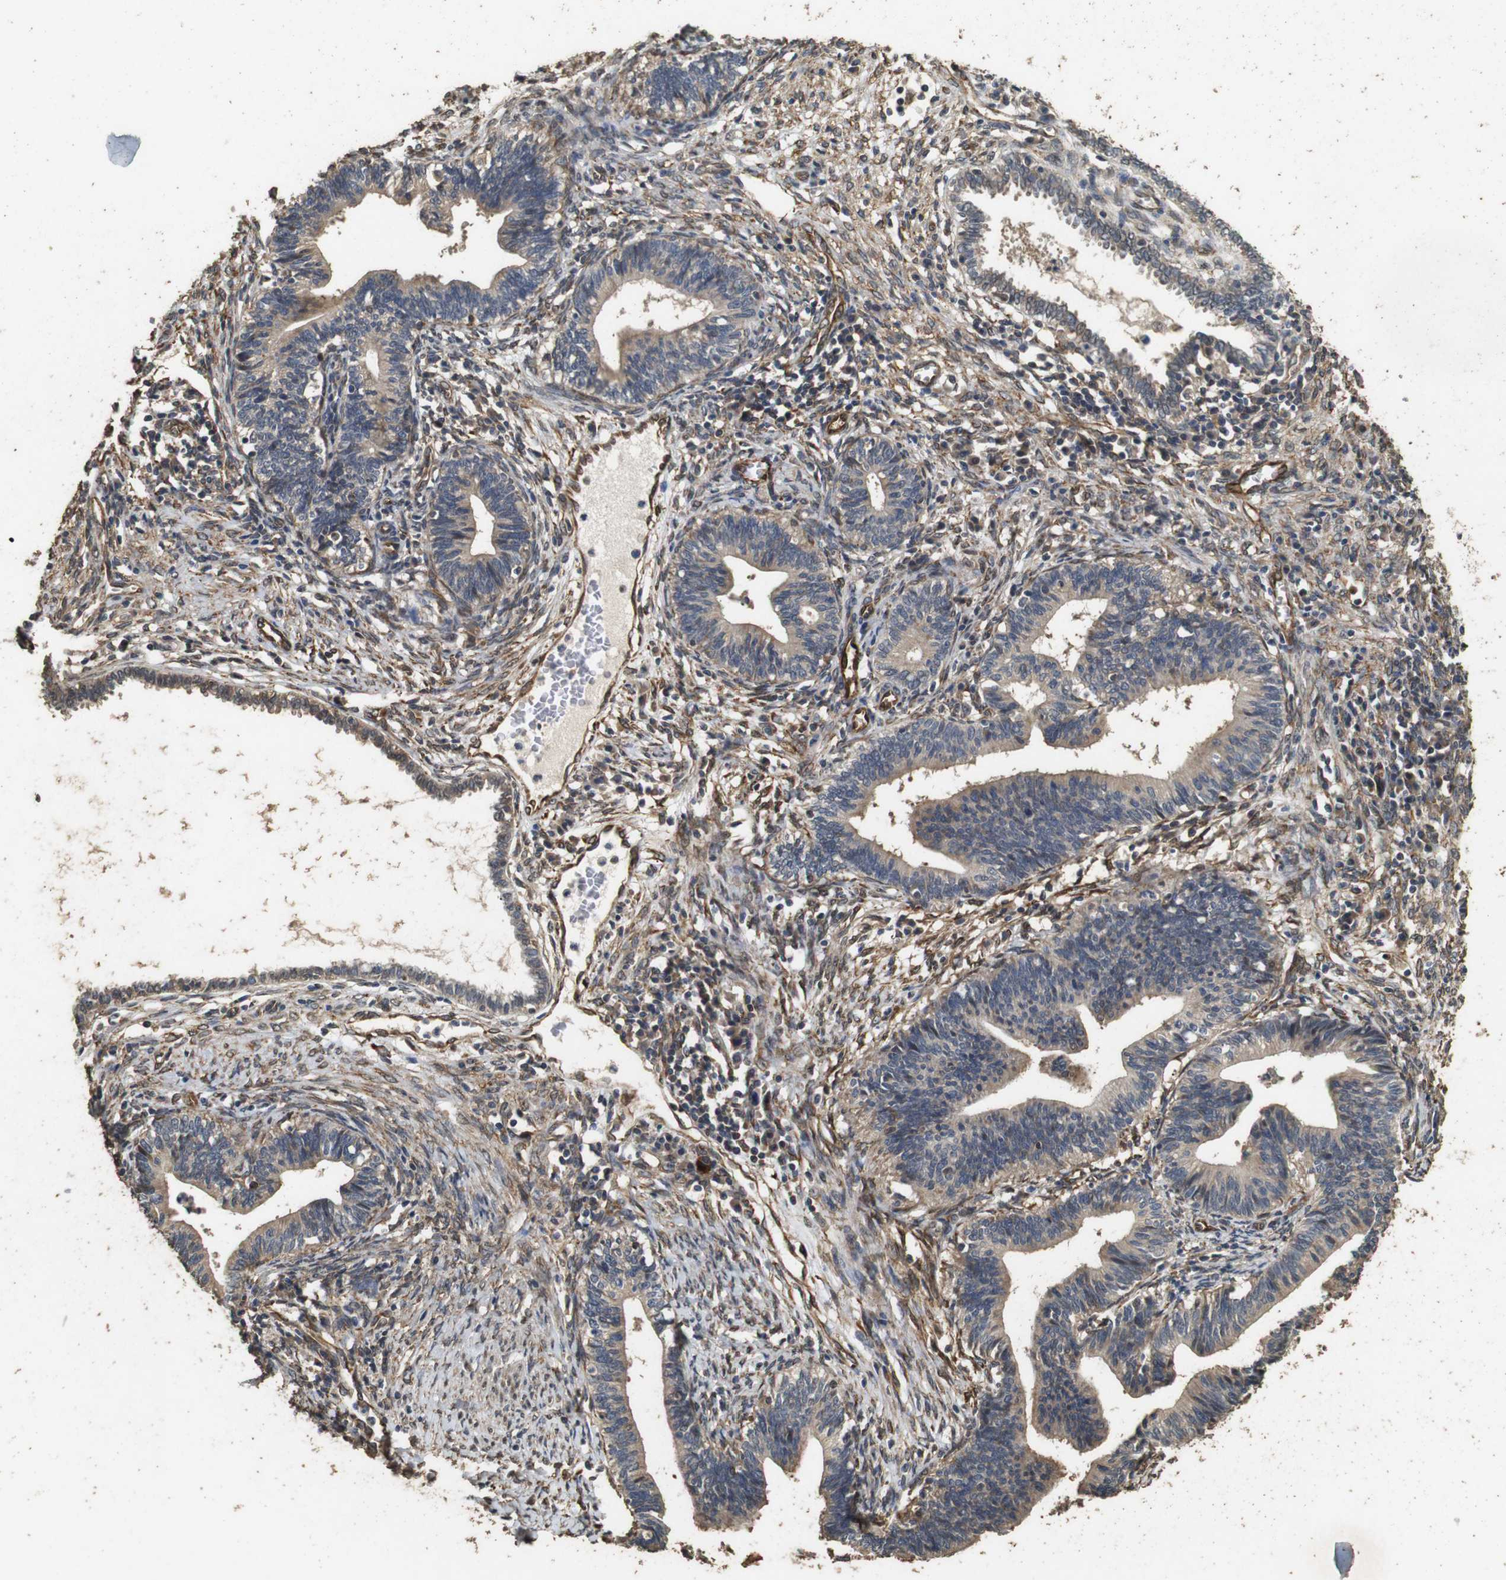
{"staining": {"intensity": "weak", "quantity": "25%-75%", "location": "cytoplasmic/membranous"}, "tissue": "cervical cancer", "cell_type": "Tumor cells", "image_type": "cancer", "snomed": [{"axis": "morphology", "description": "Adenocarcinoma, NOS"}, {"axis": "topography", "description": "Cervix"}], "caption": "Human cervical cancer (adenocarcinoma) stained with a brown dye reveals weak cytoplasmic/membranous positive positivity in approximately 25%-75% of tumor cells.", "gene": "CNPY4", "patient": {"sex": "female", "age": 44}}